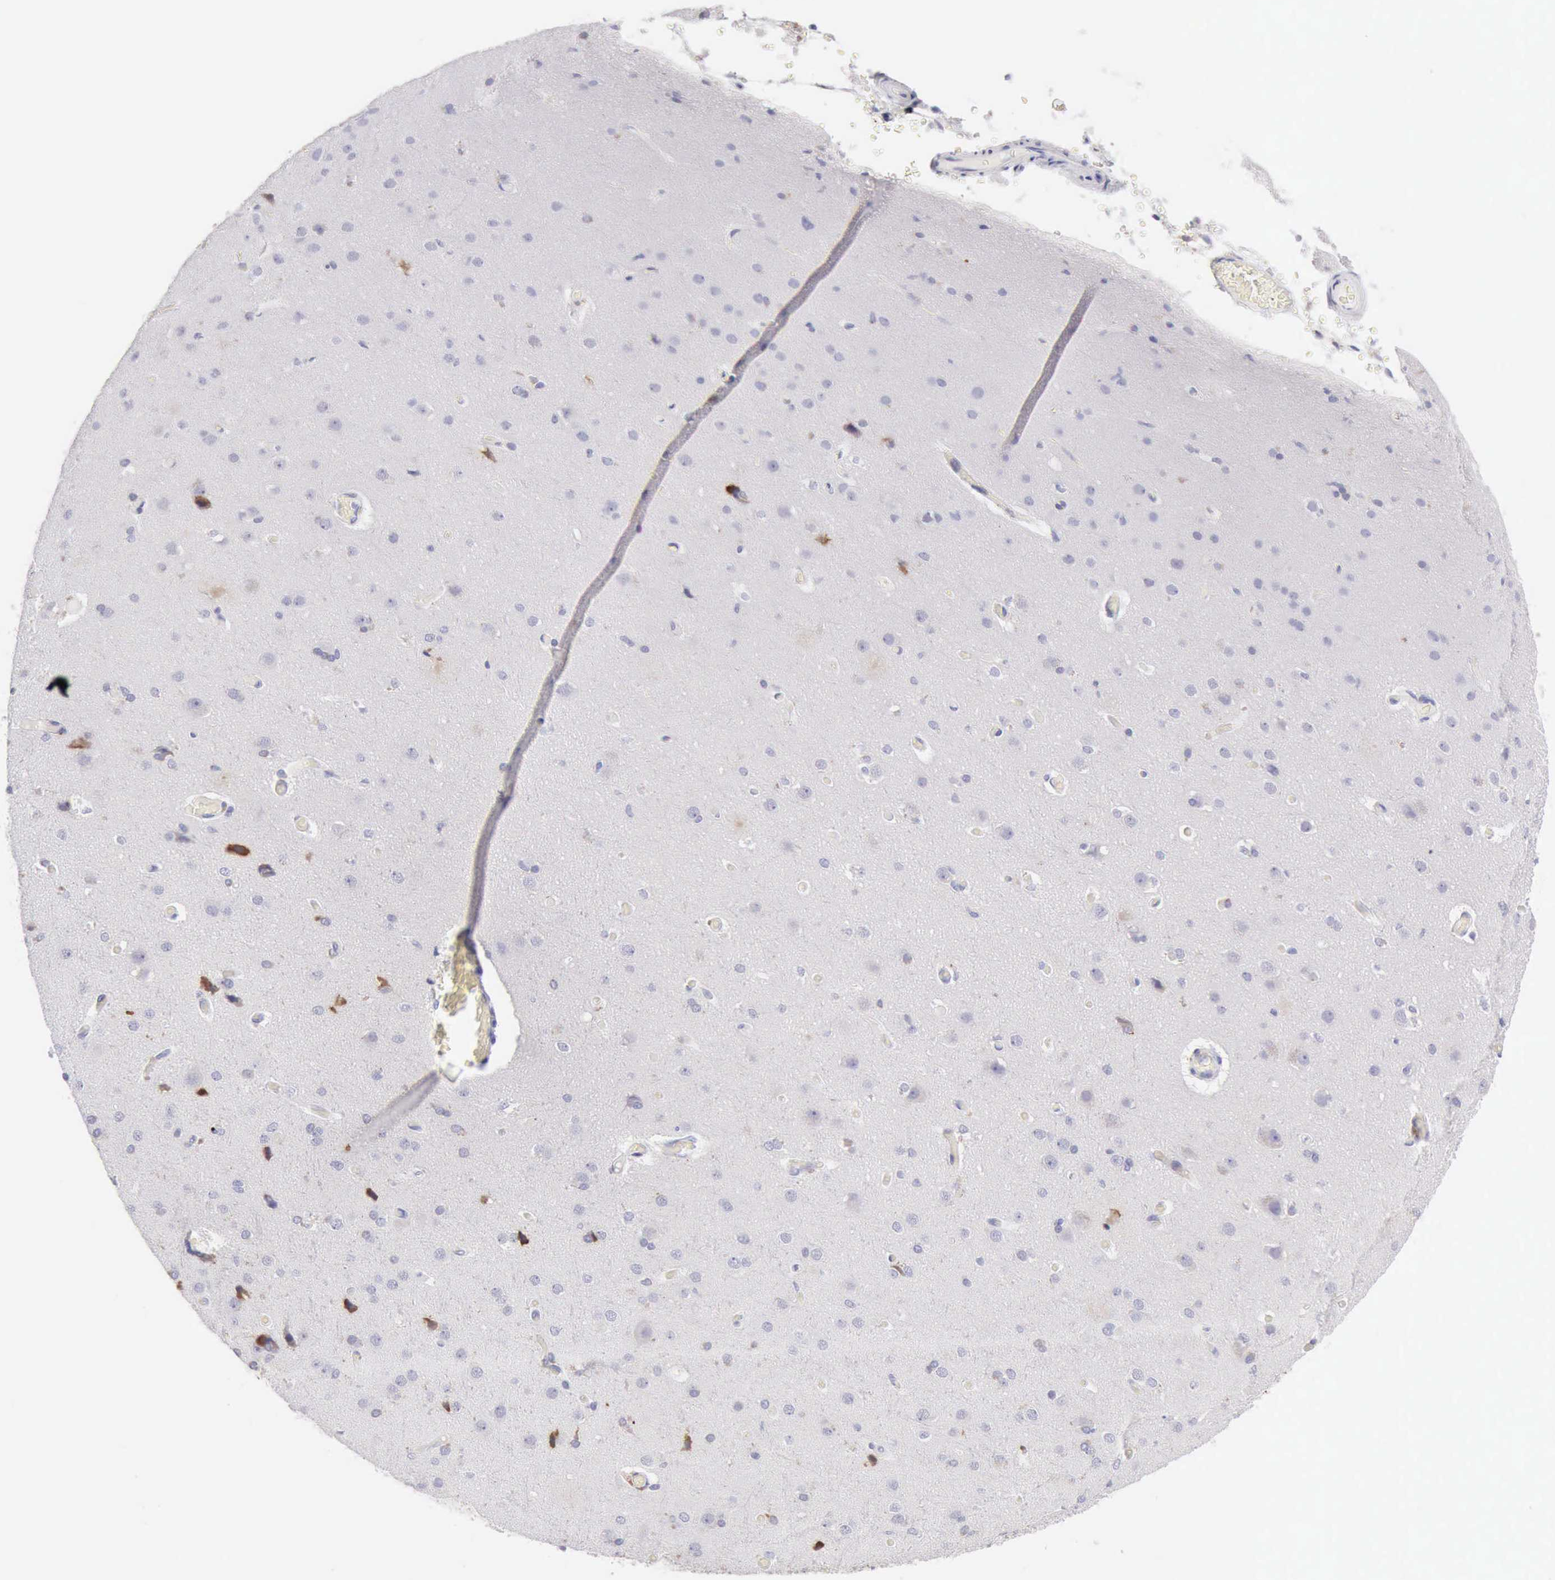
{"staining": {"intensity": "negative", "quantity": "none", "location": "none"}, "tissue": "cerebral cortex", "cell_type": "Endothelial cells", "image_type": "normal", "snomed": [{"axis": "morphology", "description": "Normal tissue, NOS"}, {"axis": "morphology", "description": "Glioma, malignant, High grade"}, {"axis": "topography", "description": "Cerebral cortex"}], "caption": "DAB immunohistochemical staining of benign cerebral cortex reveals no significant staining in endothelial cells. (Brightfield microscopy of DAB IHC at high magnification).", "gene": "RNASE1", "patient": {"sex": "male", "age": 77}}